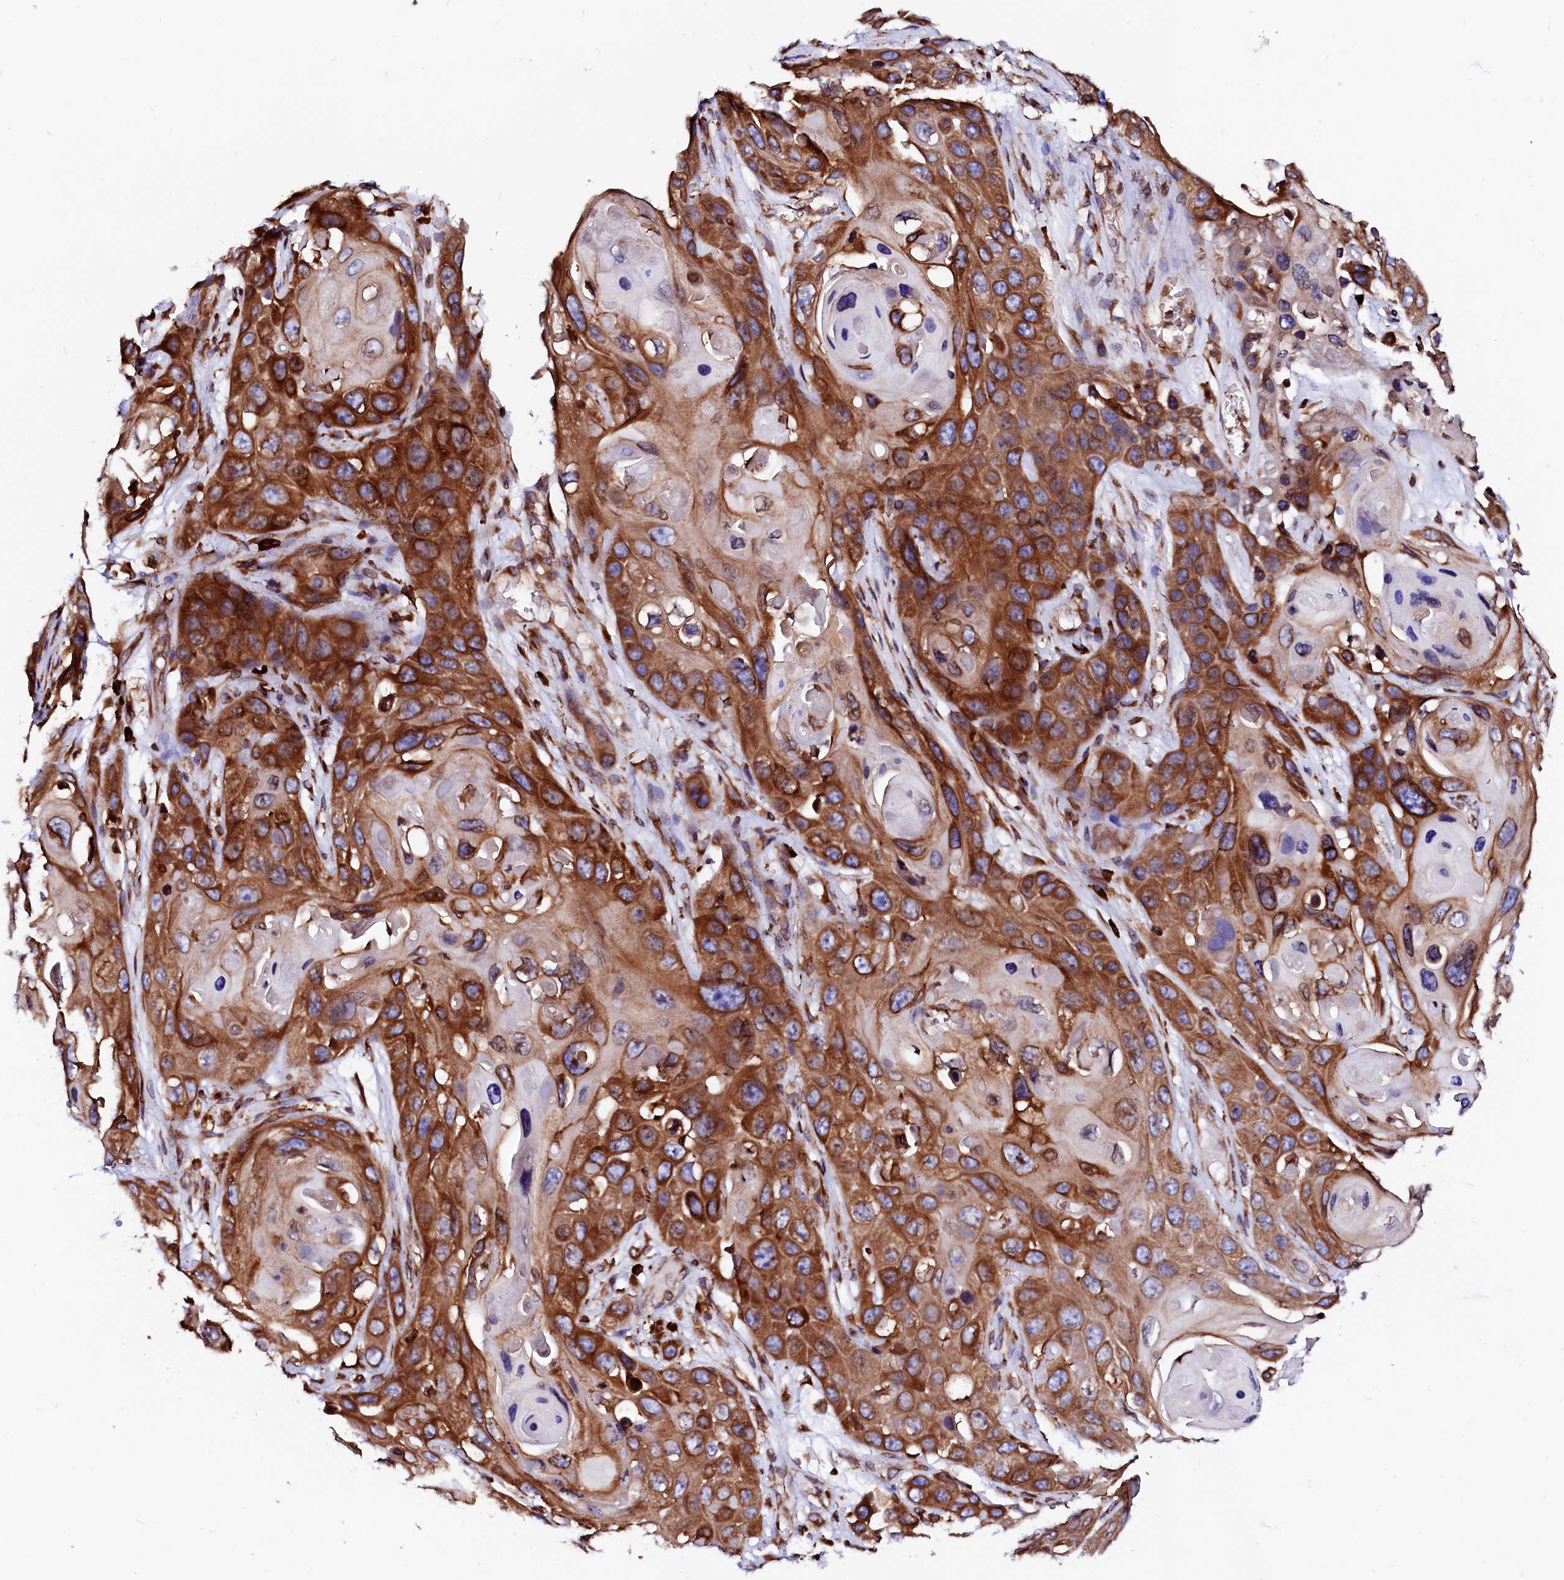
{"staining": {"intensity": "strong", "quantity": ">75%", "location": "cytoplasmic/membranous"}, "tissue": "skin cancer", "cell_type": "Tumor cells", "image_type": "cancer", "snomed": [{"axis": "morphology", "description": "Squamous cell carcinoma, NOS"}, {"axis": "topography", "description": "Skin"}], "caption": "Squamous cell carcinoma (skin) was stained to show a protein in brown. There is high levels of strong cytoplasmic/membranous staining in about >75% of tumor cells.", "gene": "DERL1", "patient": {"sex": "male", "age": 55}}